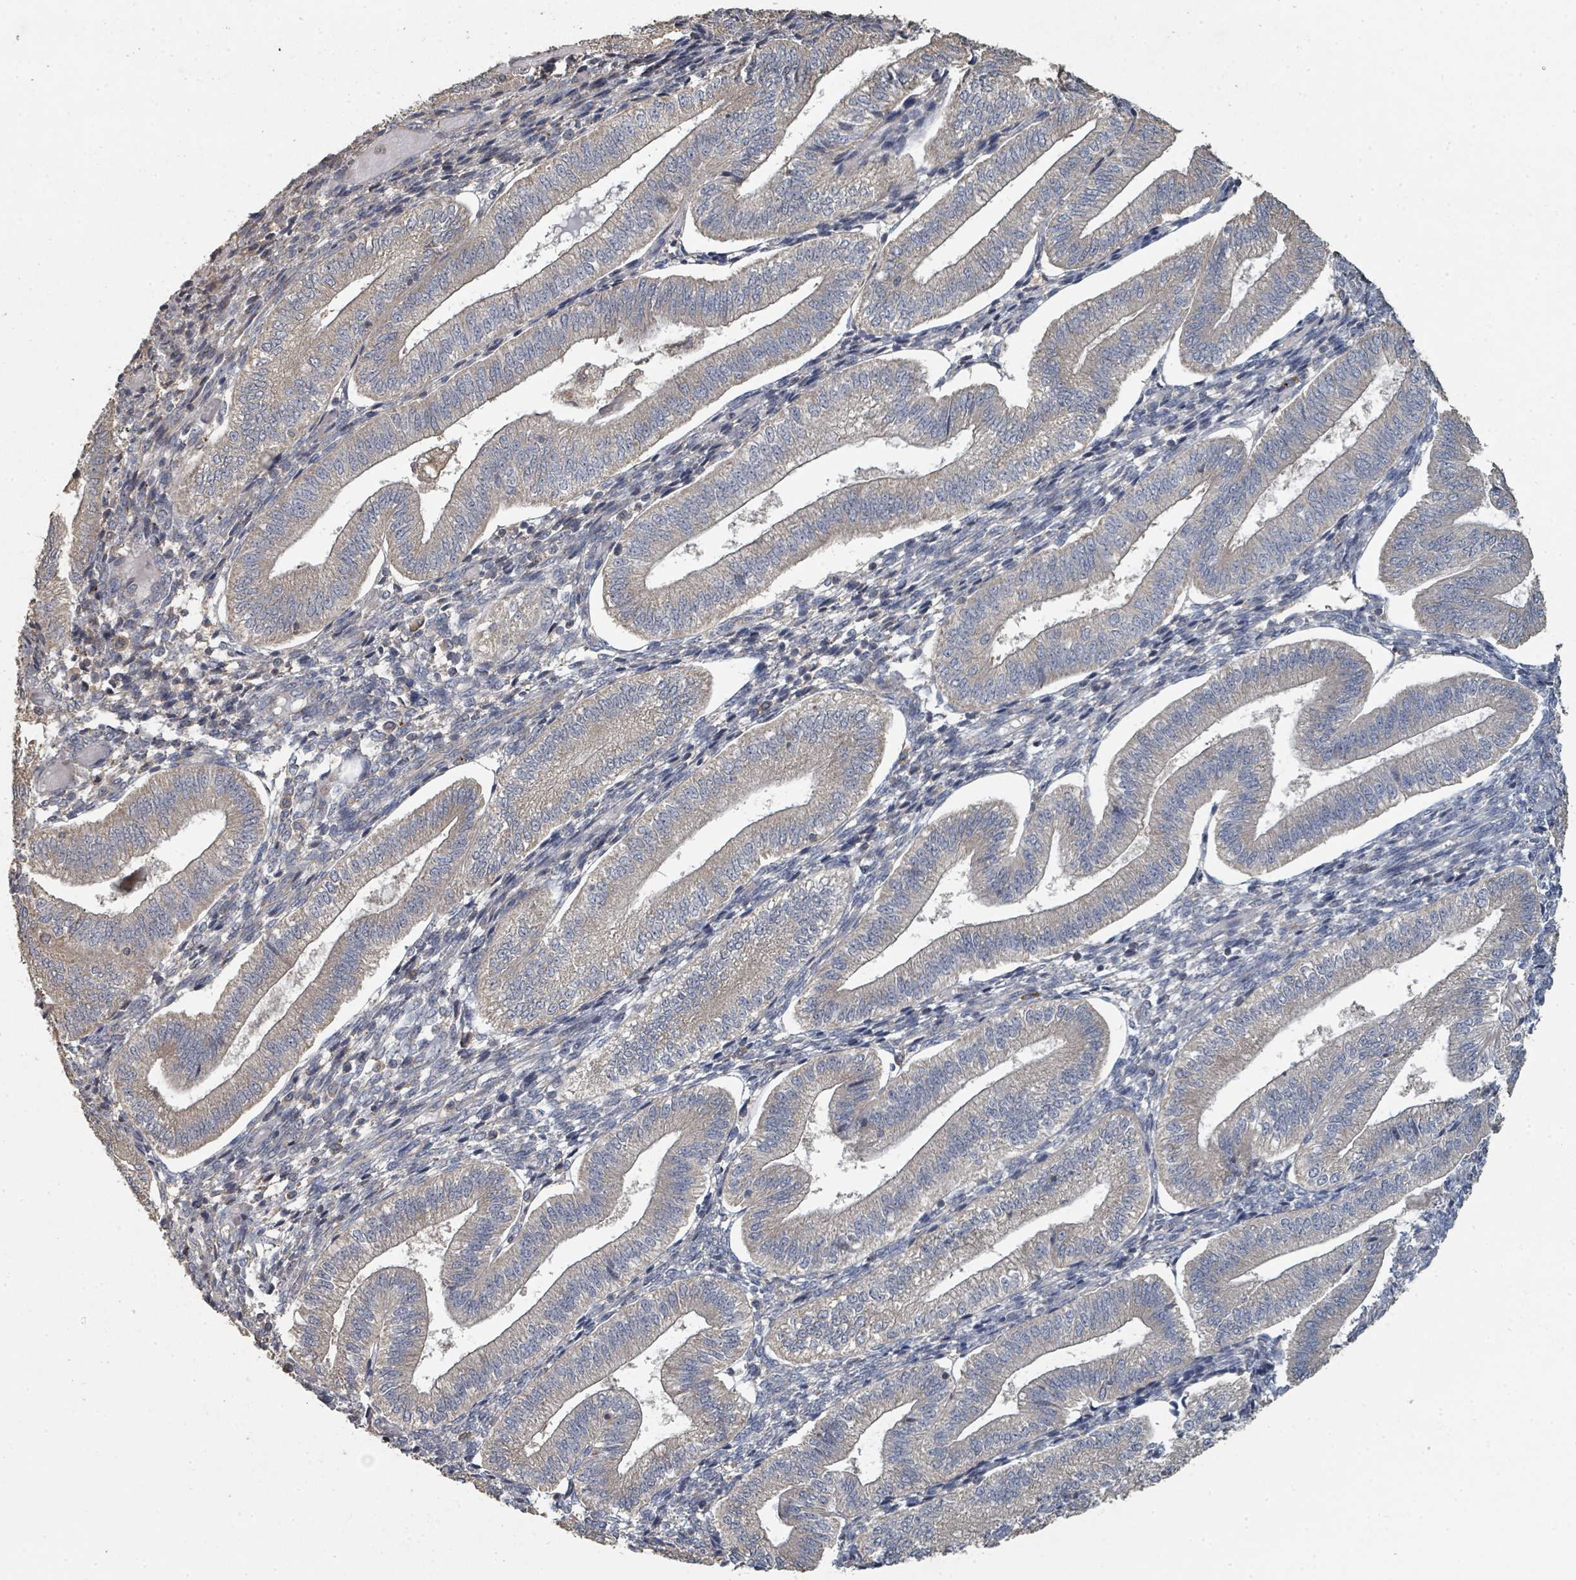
{"staining": {"intensity": "negative", "quantity": "none", "location": "none"}, "tissue": "endometrium", "cell_type": "Cells in endometrial stroma", "image_type": "normal", "snomed": [{"axis": "morphology", "description": "Normal tissue, NOS"}, {"axis": "topography", "description": "Endometrium"}], "caption": "A high-resolution photomicrograph shows immunohistochemistry (IHC) staining of normal endometrium, which exhibits no significant positivity in cells in endometrial stroma.", "gene": "WDFY1", "patient": {"sex": "female", "age": 34}}